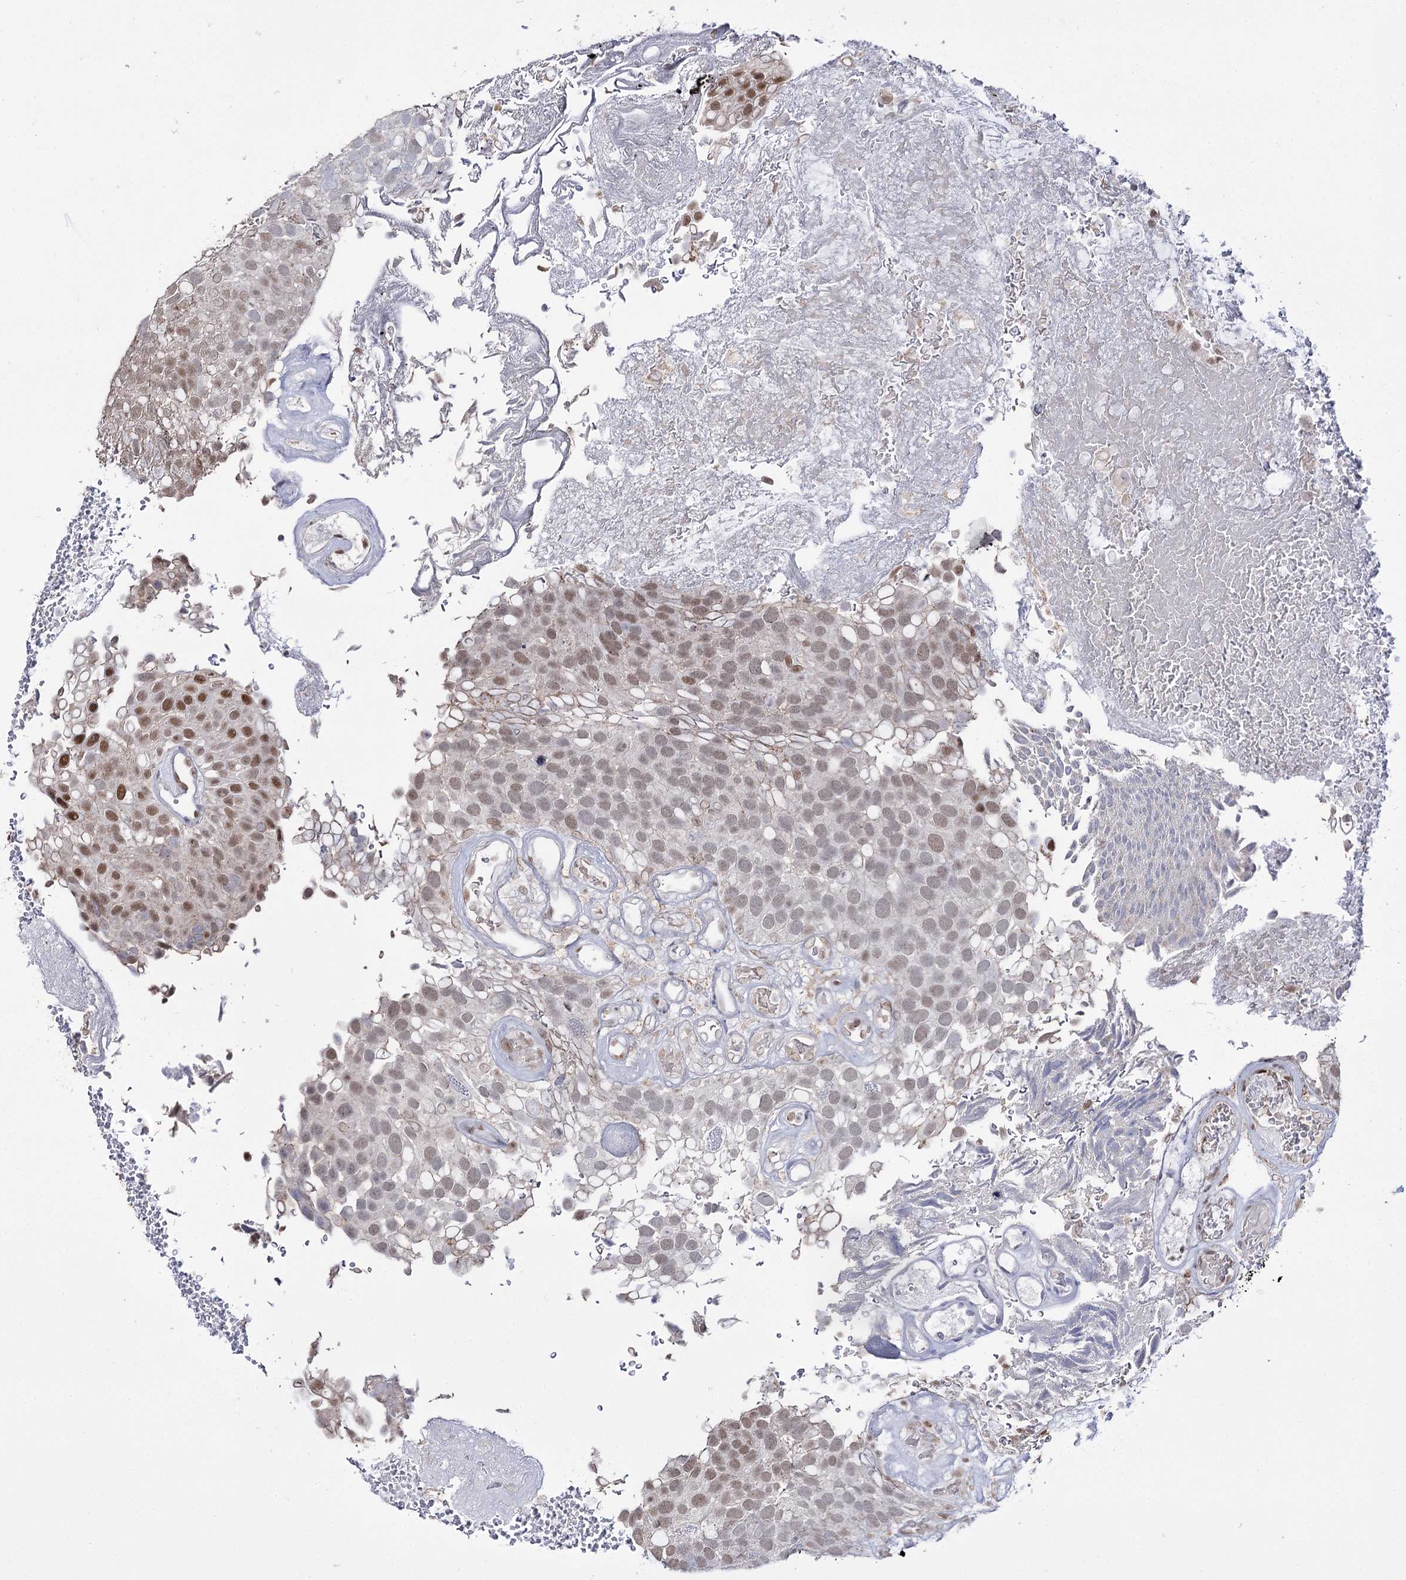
{"staining": {"intensity": "moderate", "quantity": "25%-75%", "location": "nuclear"}, "tissue": "urothelial cancer", "cell_type": "Tumor cells", "image_type": "cancer", "snomed": [{"axis": "morphology", "description": "Urothelial carcinoma, Low grade"}, {"axis": "topography", "description": "Urinary bladder"}], "caption": "Urothelial cancer stained with DAB (3,3'-diaminobenzidine) immunohistochemistry demonstrates medium levels of moderate nuclear staining in about 25%-75% of tumor cells.", "gene": "VGLL4", "patient": {"sex": "male", "age": 78}}